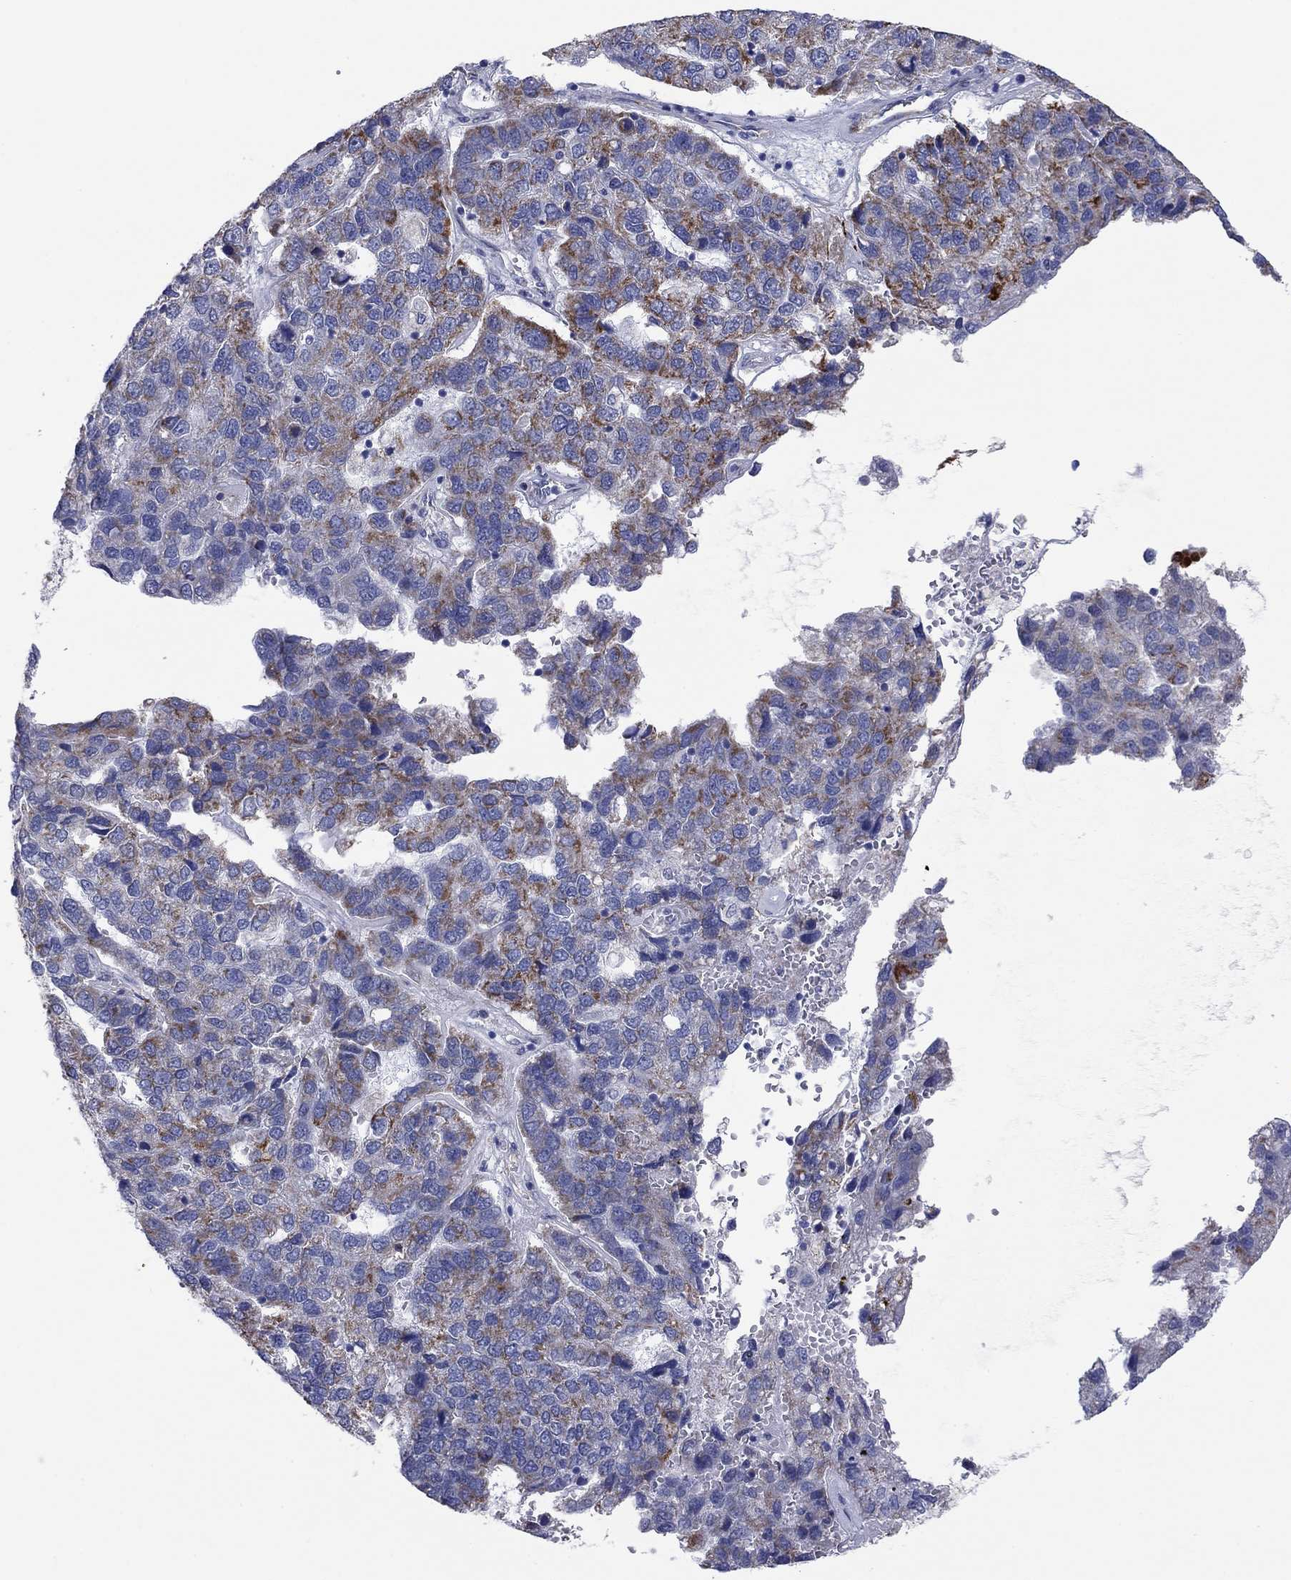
{"staining": {"intensity": "strong", "quantity": "<25%", "location": "cytoplasmic/membranous"}, "tissue": "pancreatic cancer", "cell_type": "Tumor cells", "image_type": "cancer", "snomed": [{"axis": "morphology", "description": "Adenocarcinoma, NOS"}, {"axis": "topography", "description": "Pancreas"}], "caption": "This is an image of IHC staining of pancreatic cancer (adenocarcinoma), which shows strong staining in the cytoplasmic/membranous of tumor cells.", "gene": "MGST3", "patient": {"sex": "female", "age": 61}}